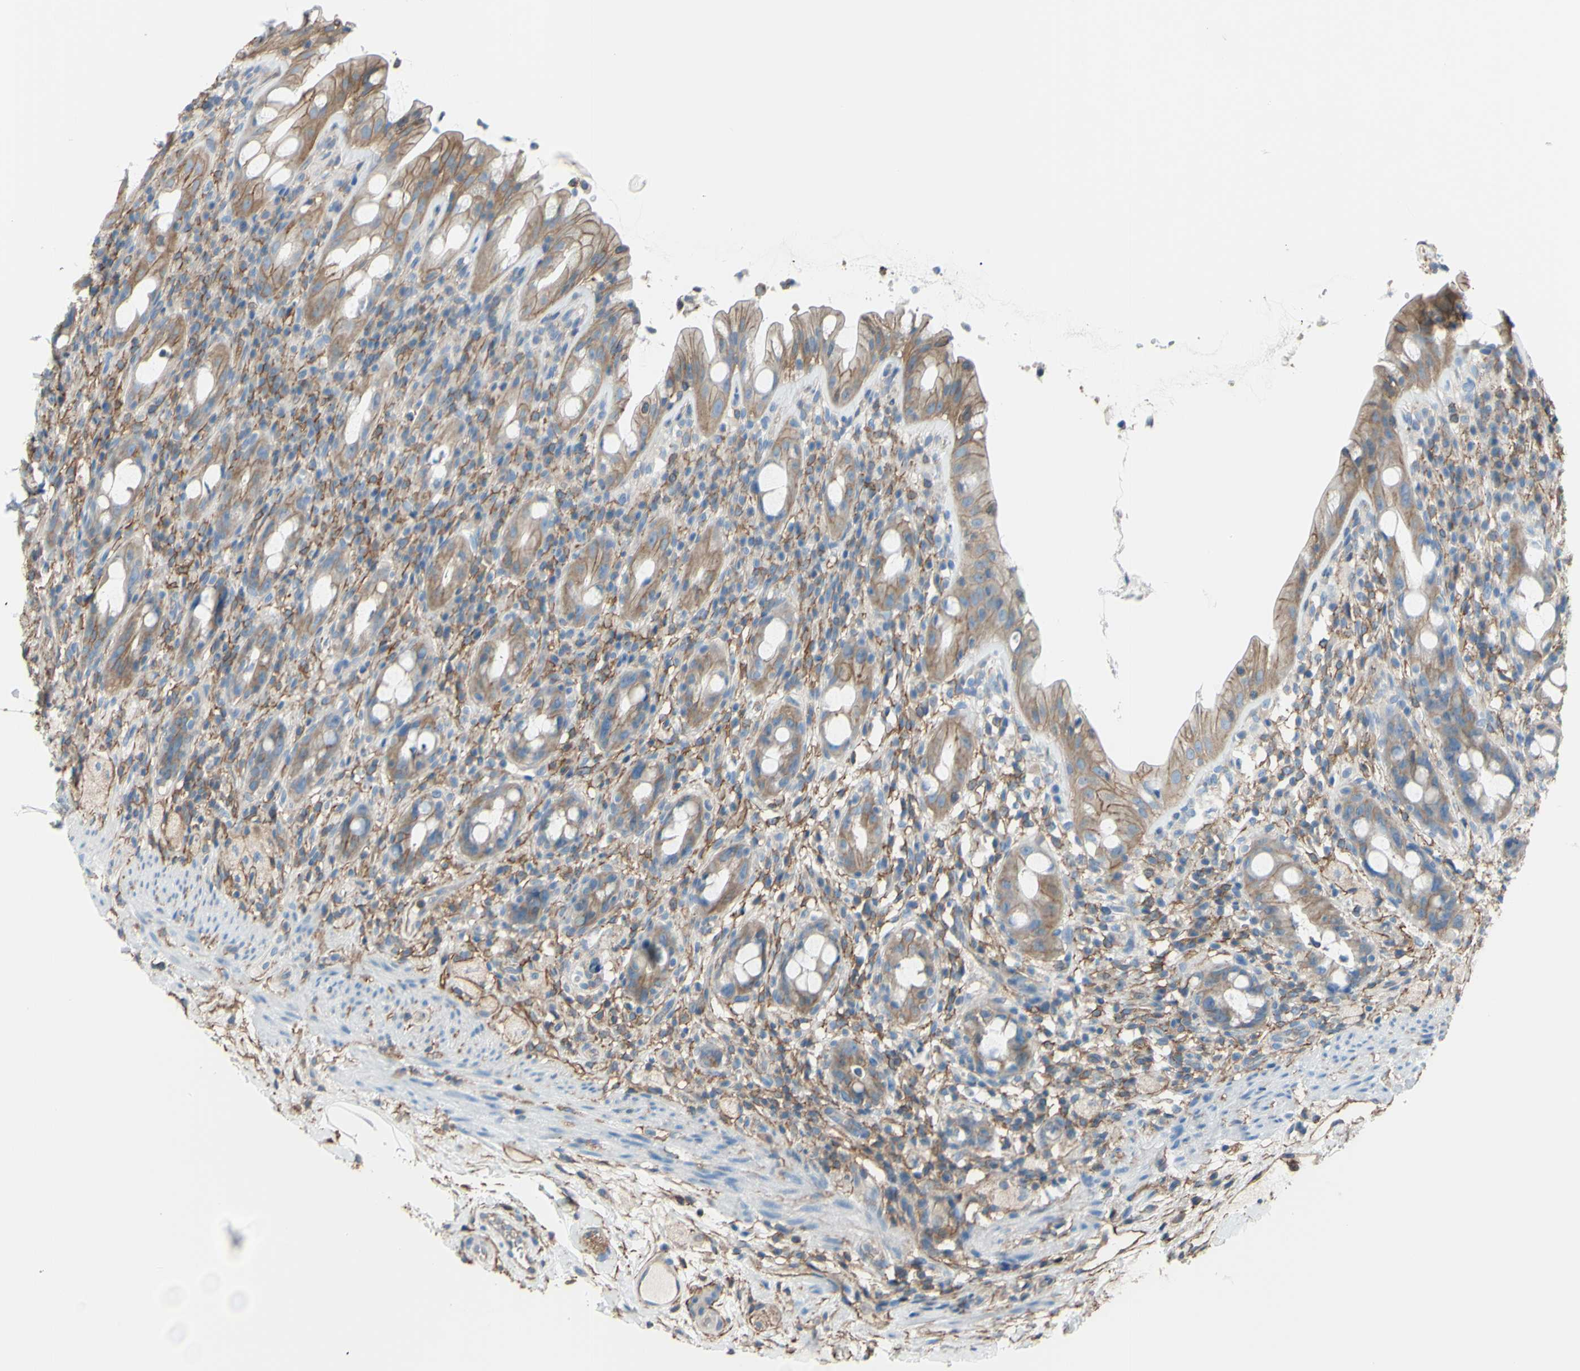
{"staining": {"intensity": "moderate", "quantity": ">75%", "location": "nuclear"}, "tissue": "rectum", "cell_type": "Glandular cells", "image_type": "normal", "snomed": [{"axis": "morphology", "description": "Normal tissue, NOS"}, {"axis": "topography", "description": "Rectum"}], "caption": "Immunohistochemical staining of normal rectum displays moderate nuclear protein expression in approximately >75% of glandular cells.", "gene": "ADD1", "patient": {"sex": "male", "age": 44}}